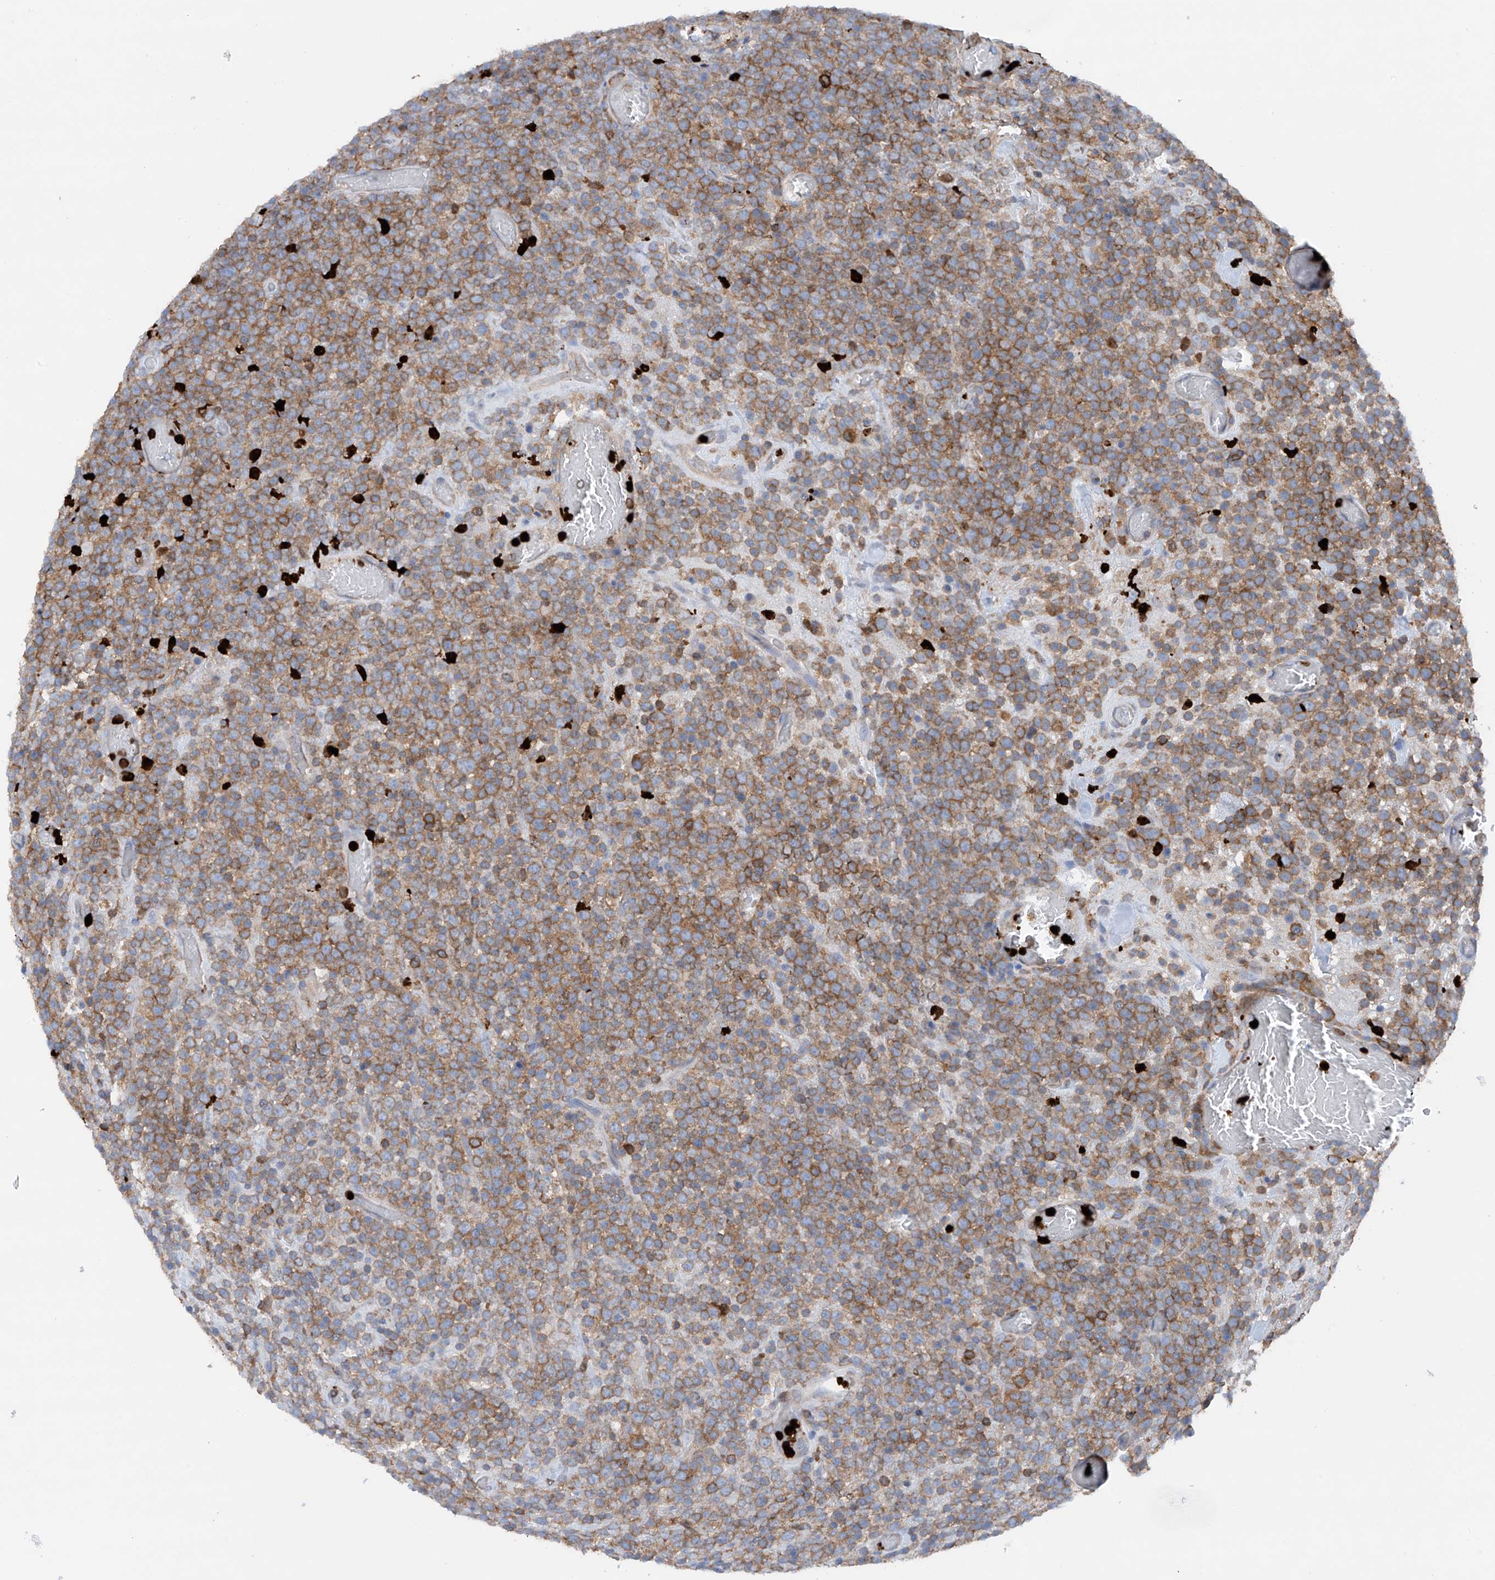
{"staining": {"intensity": "moderate", "quantity": ">75%", "location": "cytoplasmic/membranous"}, "tissue": "lymphoma", "cell_type": "Tumor cells", "image_type": "cancer", "snomed": [{"axis": "morphology", "description": "Malignant lymphoma, non-Hodgkin's type, High grade"}, {"axis": "topography", "description": "Colon"}], "caption": "Malignant lymphoma, non-Hodgkin's type (high-grade) was stained to show a protein in brown. There is medium levels of moderate cytoplasmic/membranous staining in about >75% of tumor cells.", "gene": "PHACTR2", "patient": {"sex": "female", "age": 53}}